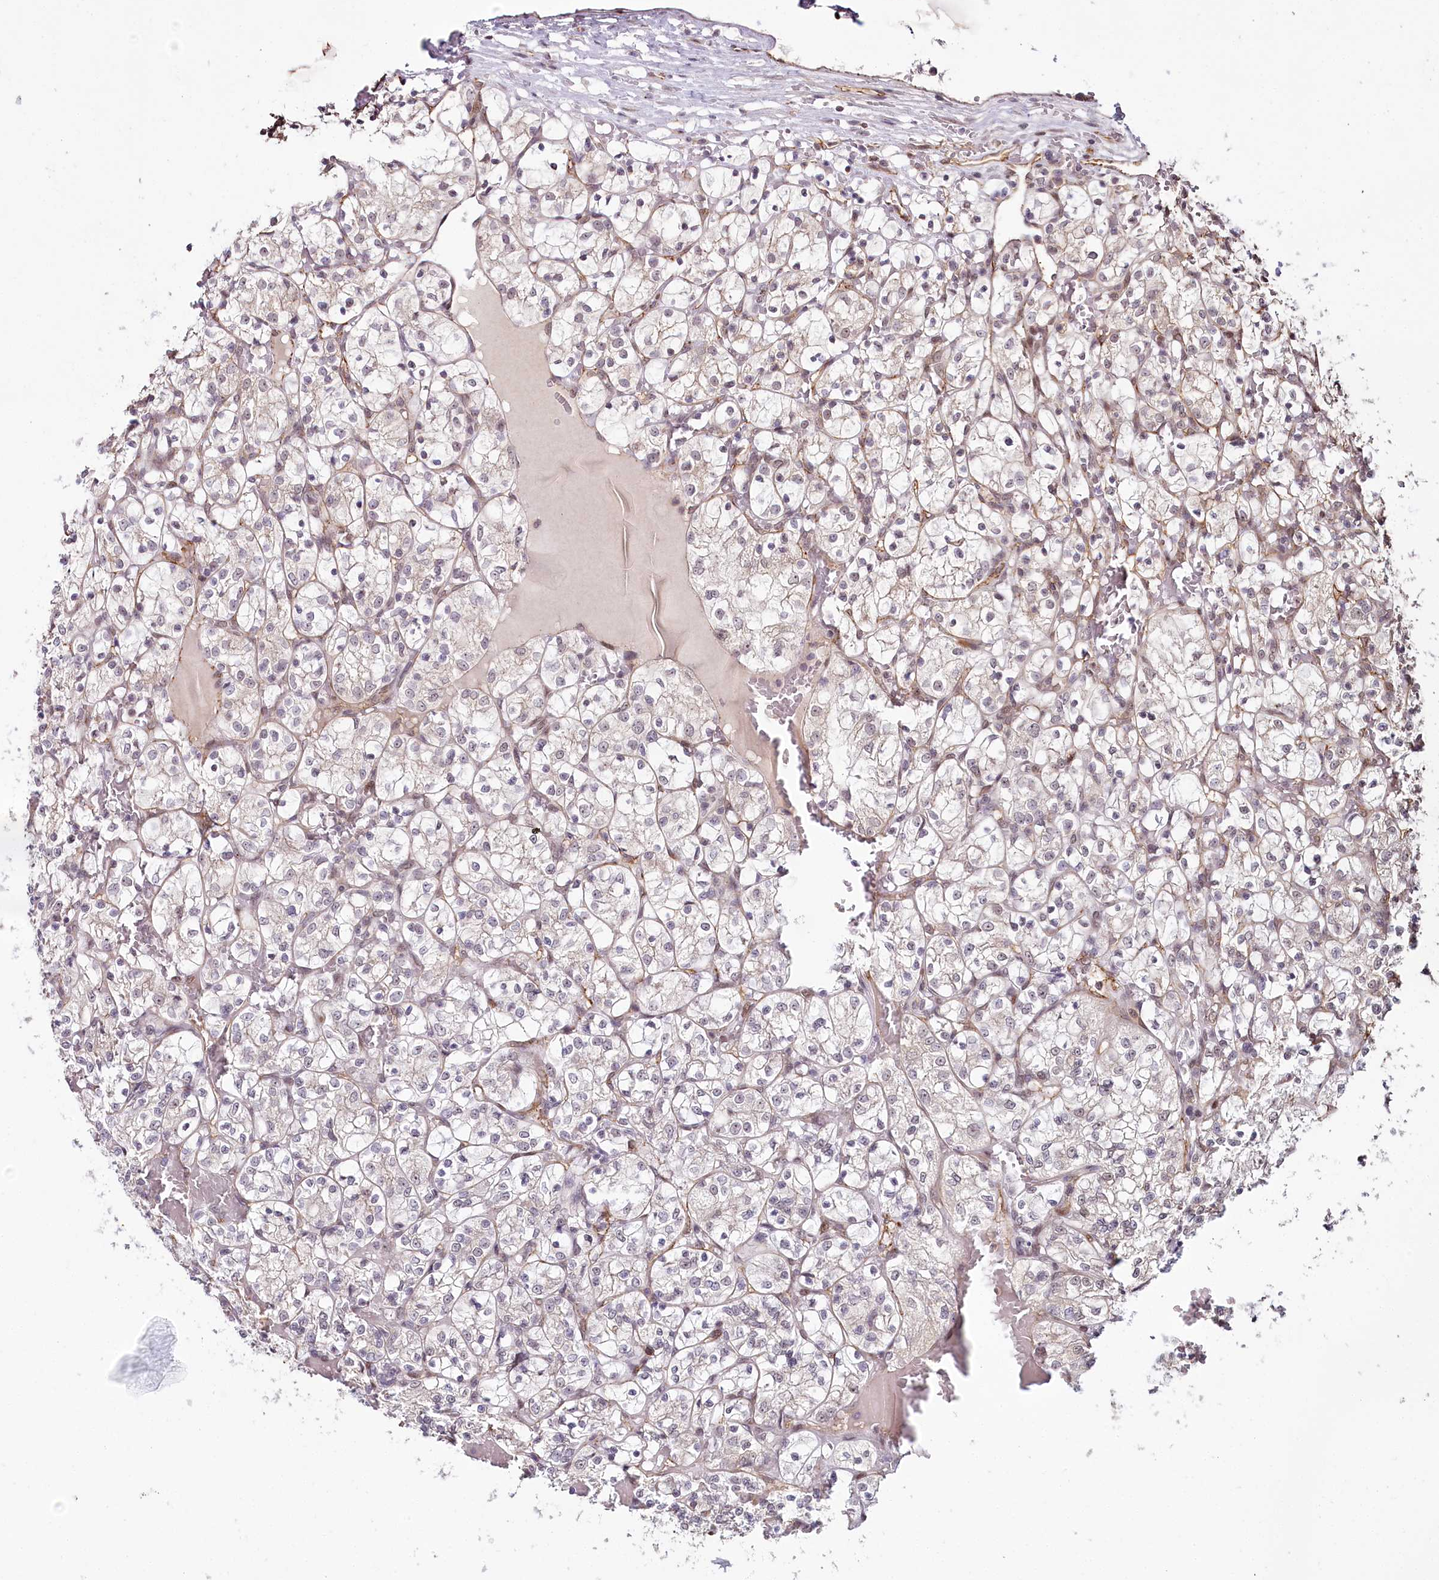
{"staining": {"intensity": "negative", "quantity": "none", "location": "none"}, "tissue": "renal cancer", "cell_type": "Tumor cells", "image_type": "cancer", "snomed": [{"axis": "morphology", "description": "Adenocarcinoma, NOS"}, {"axis": "topography", "description": "Kidney"}], "caption": "Tumor cells show no significant staining in adenocarcinoma (renal).", "gene": "ALKBH8", "patient": {"sex": "female", "age": 69}}